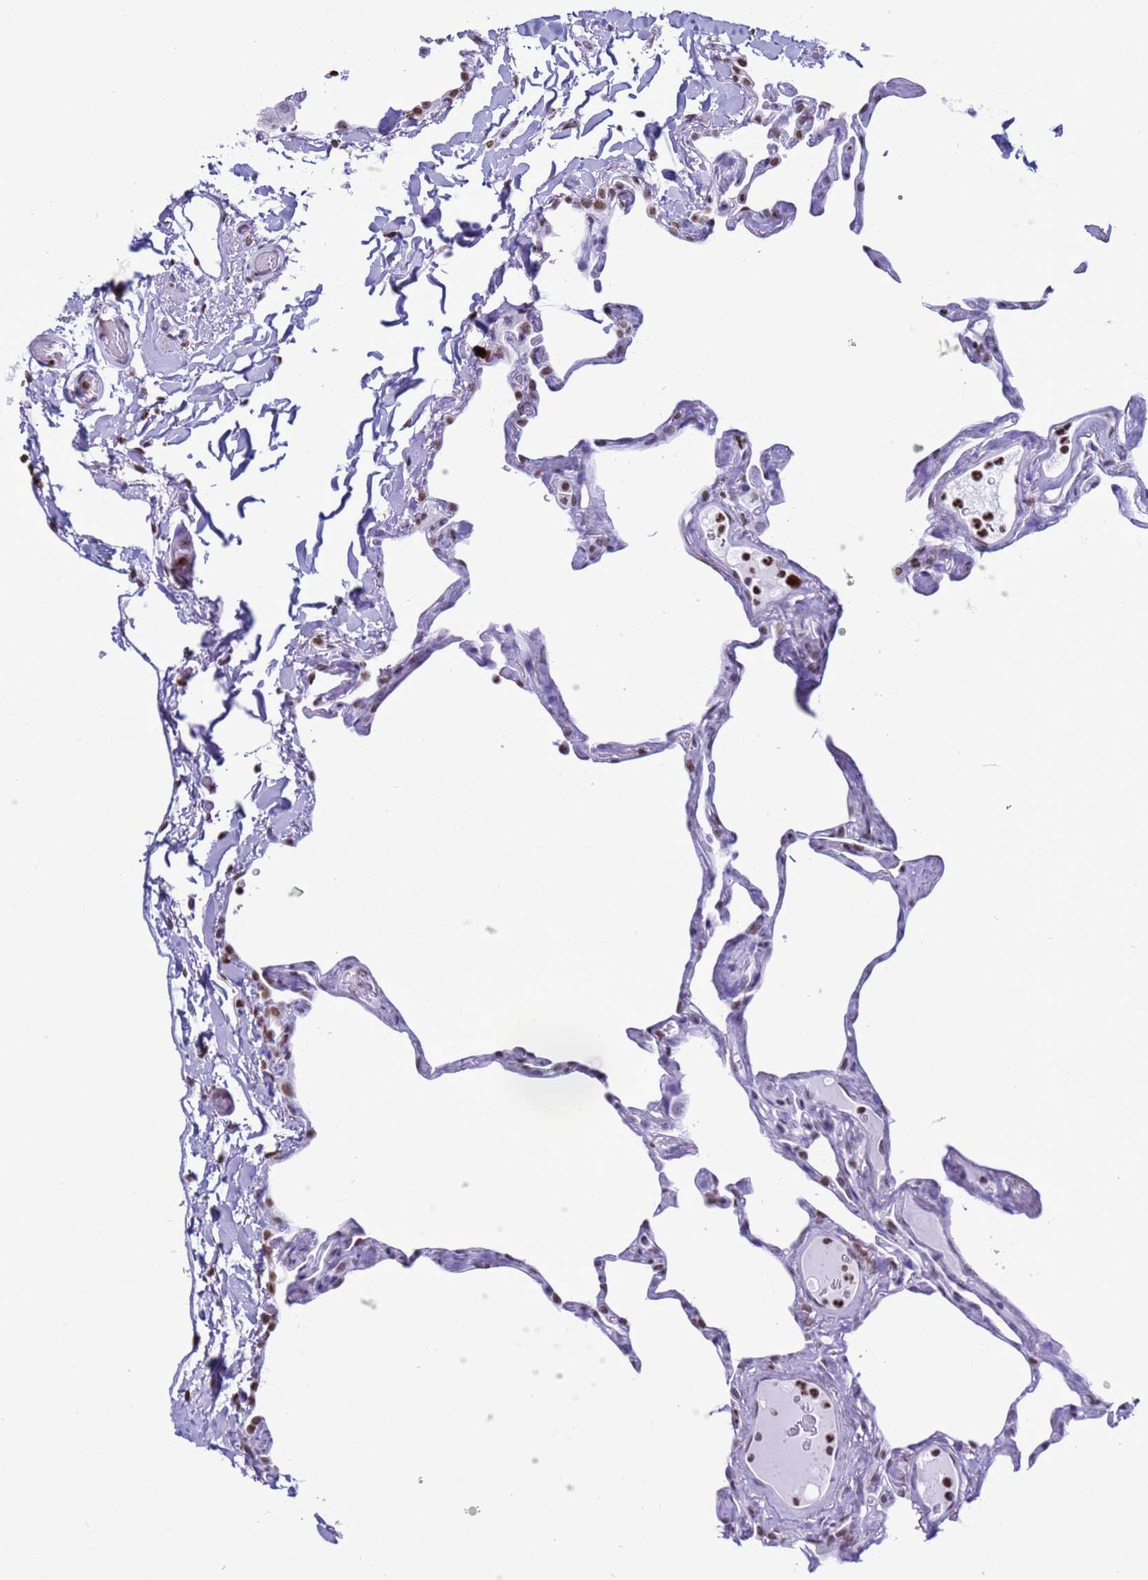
{"staining": {"intensity": "moderate", "quantity": "<25%", "location": "nuclear"}, "tissue": "lung", "cell_type": "Alveolar cells", "image_type": "normal", "snomed": [{"axis": "morphology", "description": "Normal tissue, NOS"}, {"axis": "topography", "description": "Lung"}], "caption": "Protein expression by immunohistochemistry shows moderate nuclear expression in approximately <25% of alveolar cells in benign lung.", "gene": "H4C11", "patient": {"sex": "male", "age": 65}}